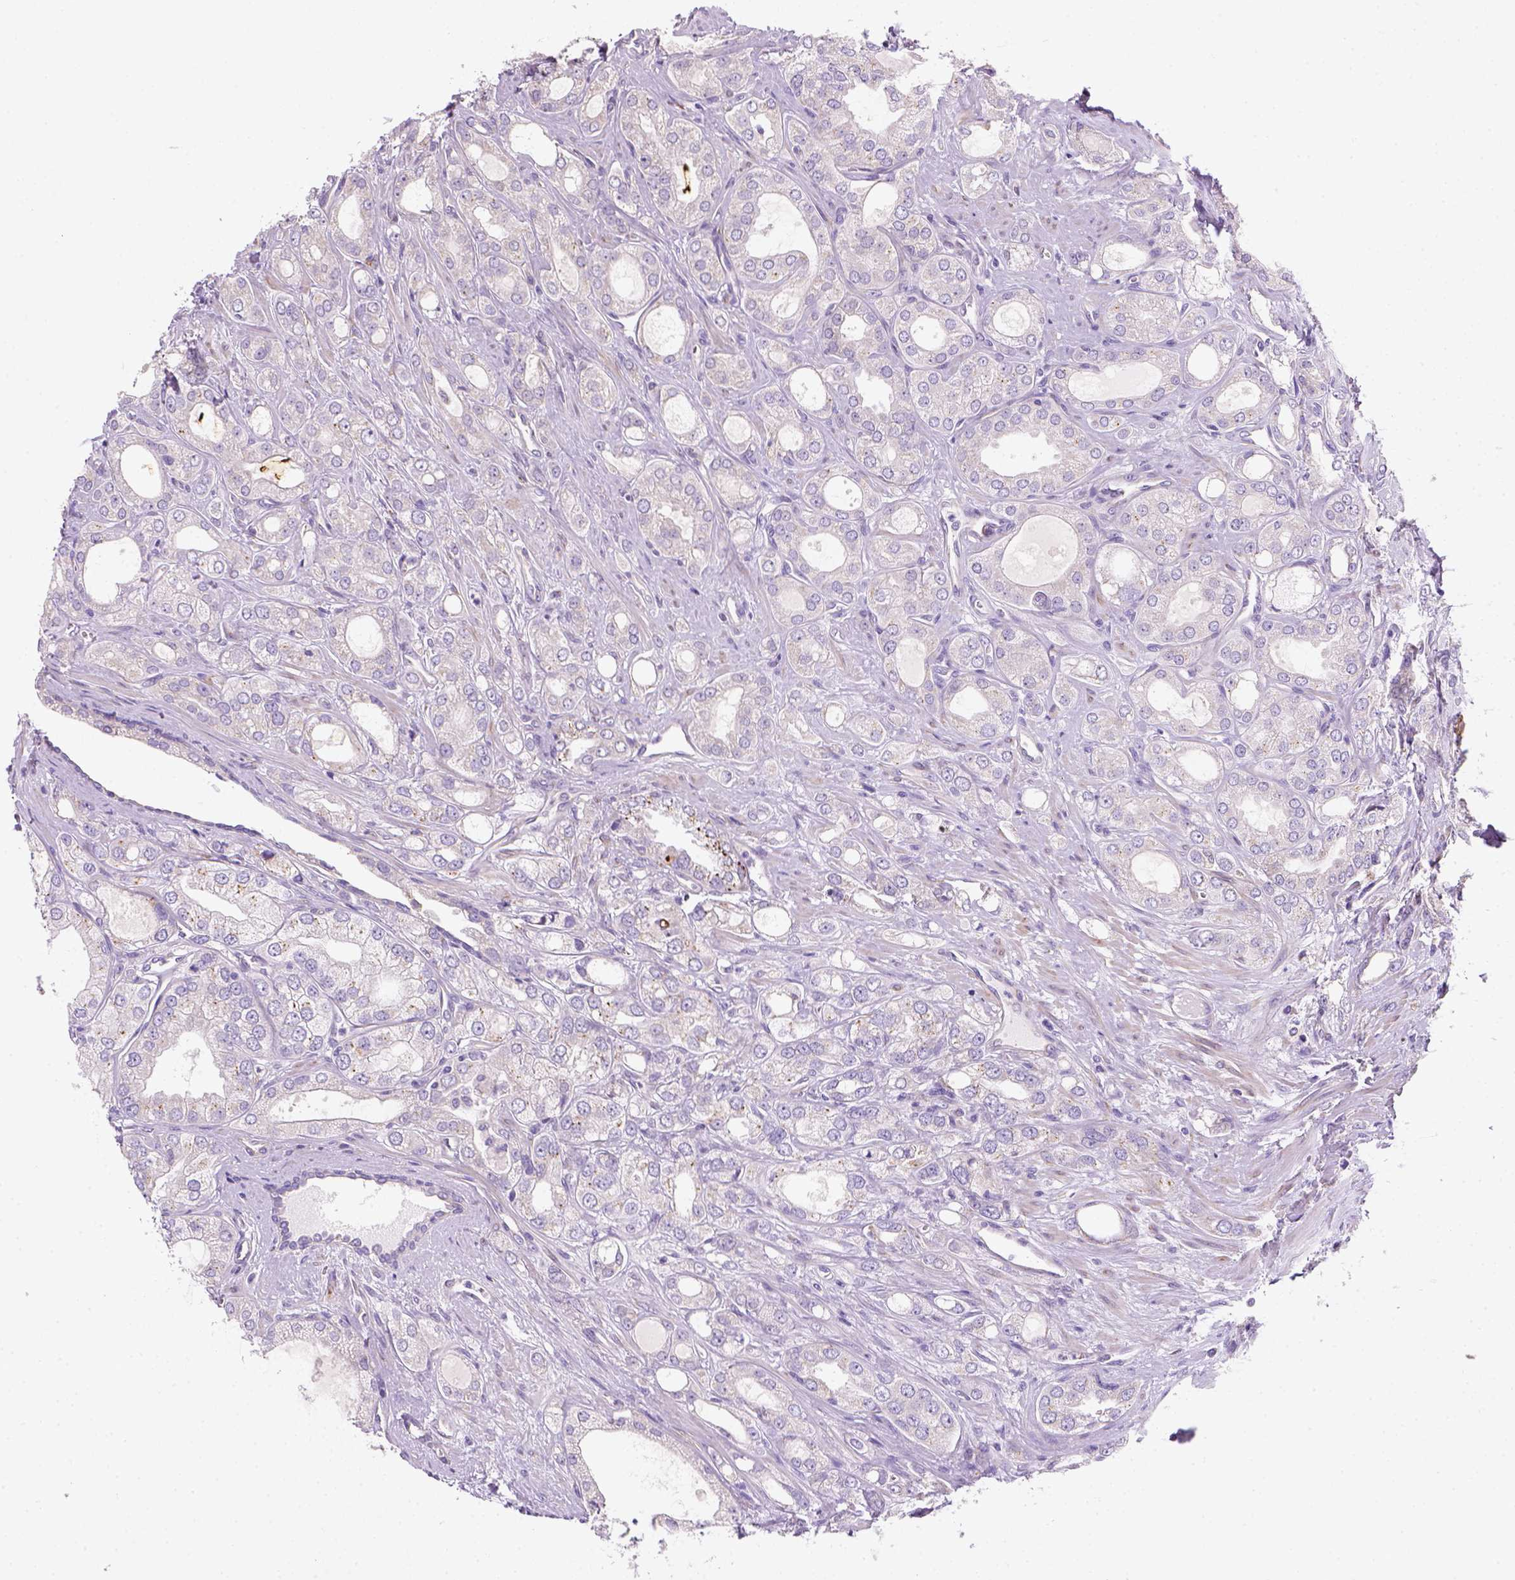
{"staining": {"intensity": "moderate", "quantity": "<25%", "location": "cytoplasmic/membranous"}, "tissue": "prostate cancer", "cell_type": "Tumor cells", "image_type": "cancer", "snomed": [{"axis": "morphology", "description": "Adenocarcinoma, NOS"}, {"axis": "morphology", "description": "Adenocarcinoma, High grade"}, {"axis": "topography", "description": "Prostate"}], "caption": "The micrograph shows immunohistochemical staining of adenocarcinoma (prostate). There is moderate cytoplasmic/membranous expression is appreciated in approximately <25% of tumor cells.", "gene": "CES2", "patient": {"sex": "male", "age": 70}}